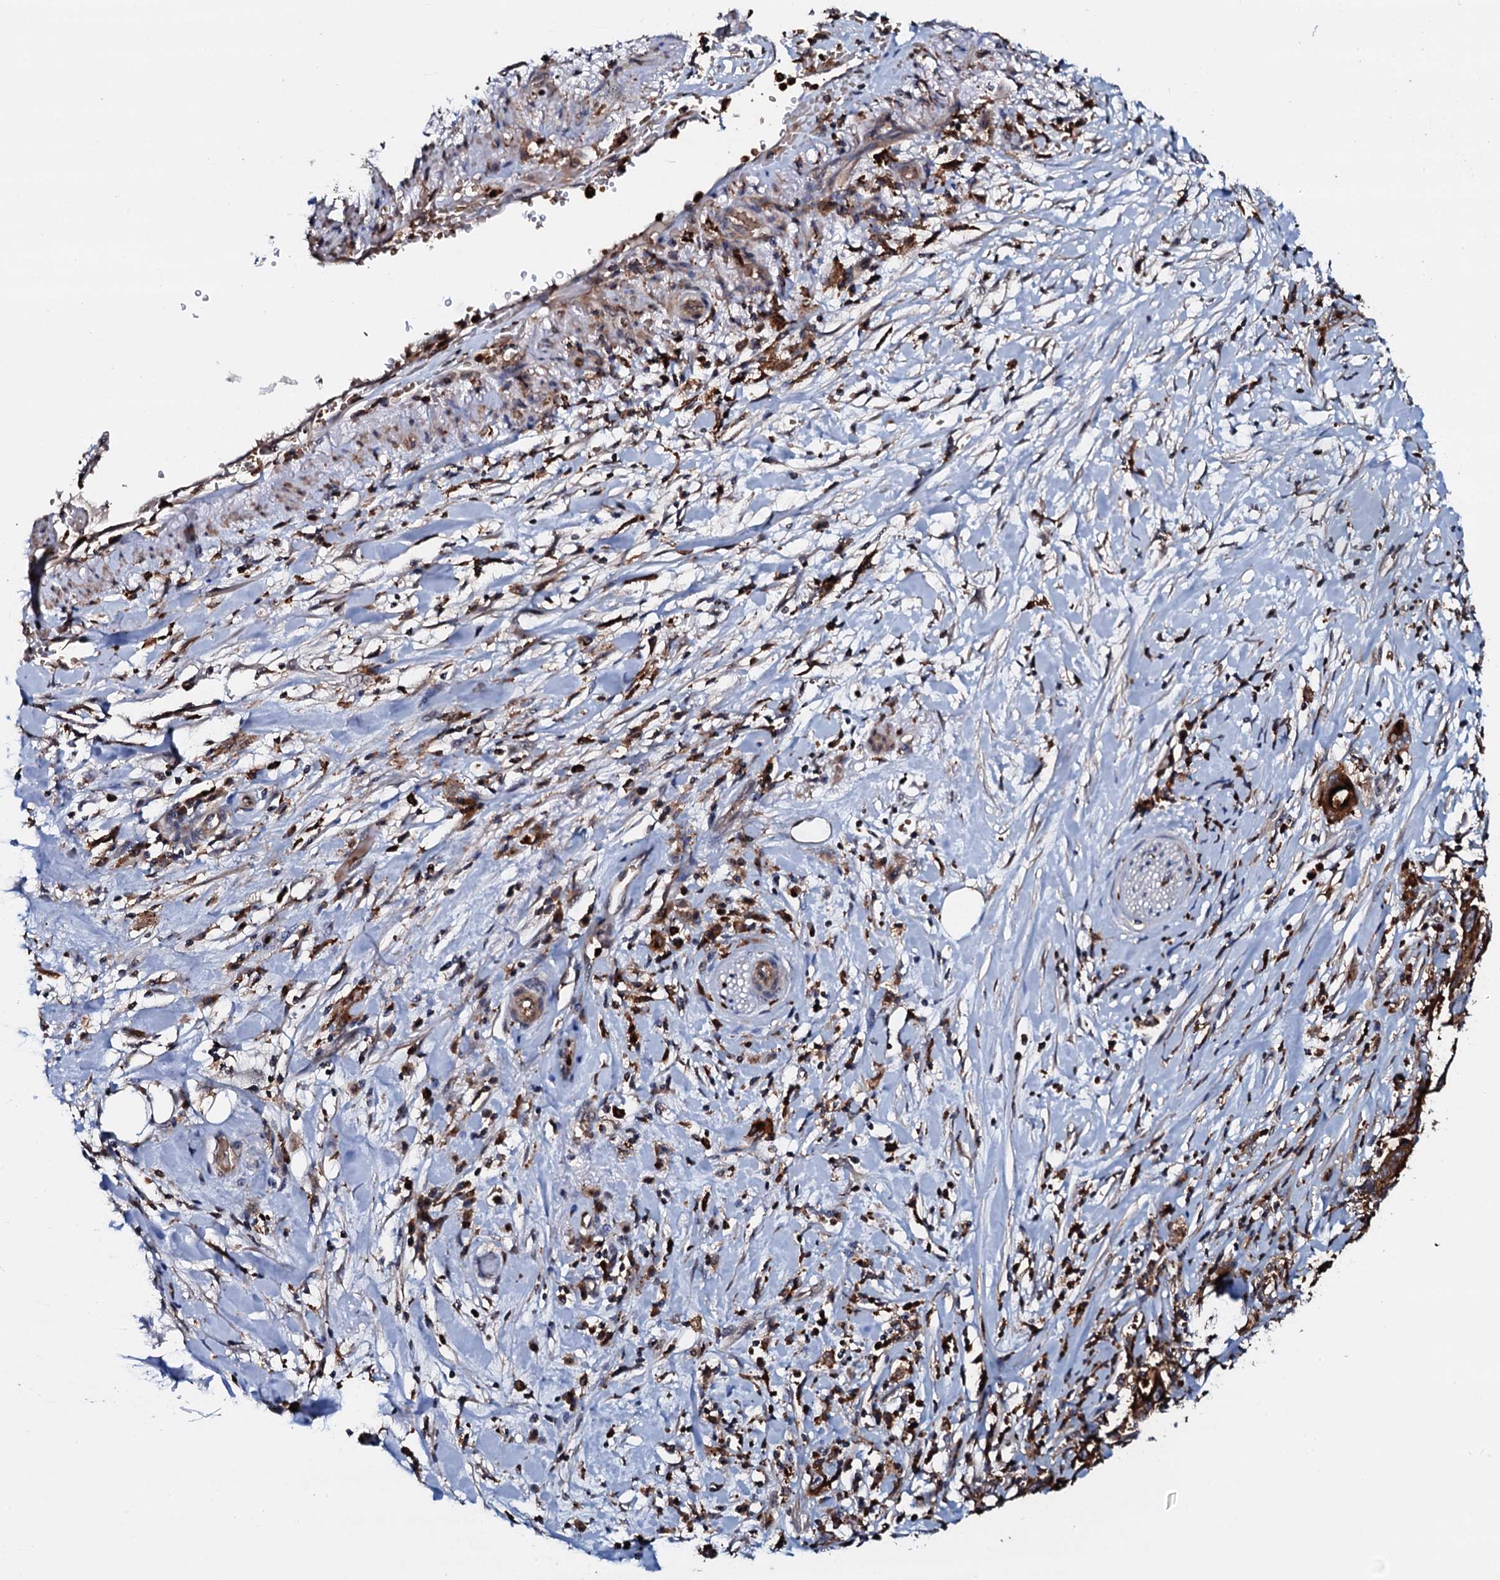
{"staining": {"intensity": "strong", "quantity": ">75%", "location": "cytoplasmic/membranous"}, "tissue": "pancreatic cancer", "cell_type": "Tumor cells", "image_type": "cancer", "snomed": [{"axis": "morphology", "description": "Adenocarcinoma, NOS"}, {"axis": "topography", "description": "Pancreas"}], "caption": "IHC micrograph of human pancreatic cancer (adenocarcinoma) stained for a protein (brown), which reveals high levels of strong cytoplasmic/membranous expression in about >75% of tumor cells.", "gene": "VAMP8", "patient": {"sex": "female", "age": 71}}